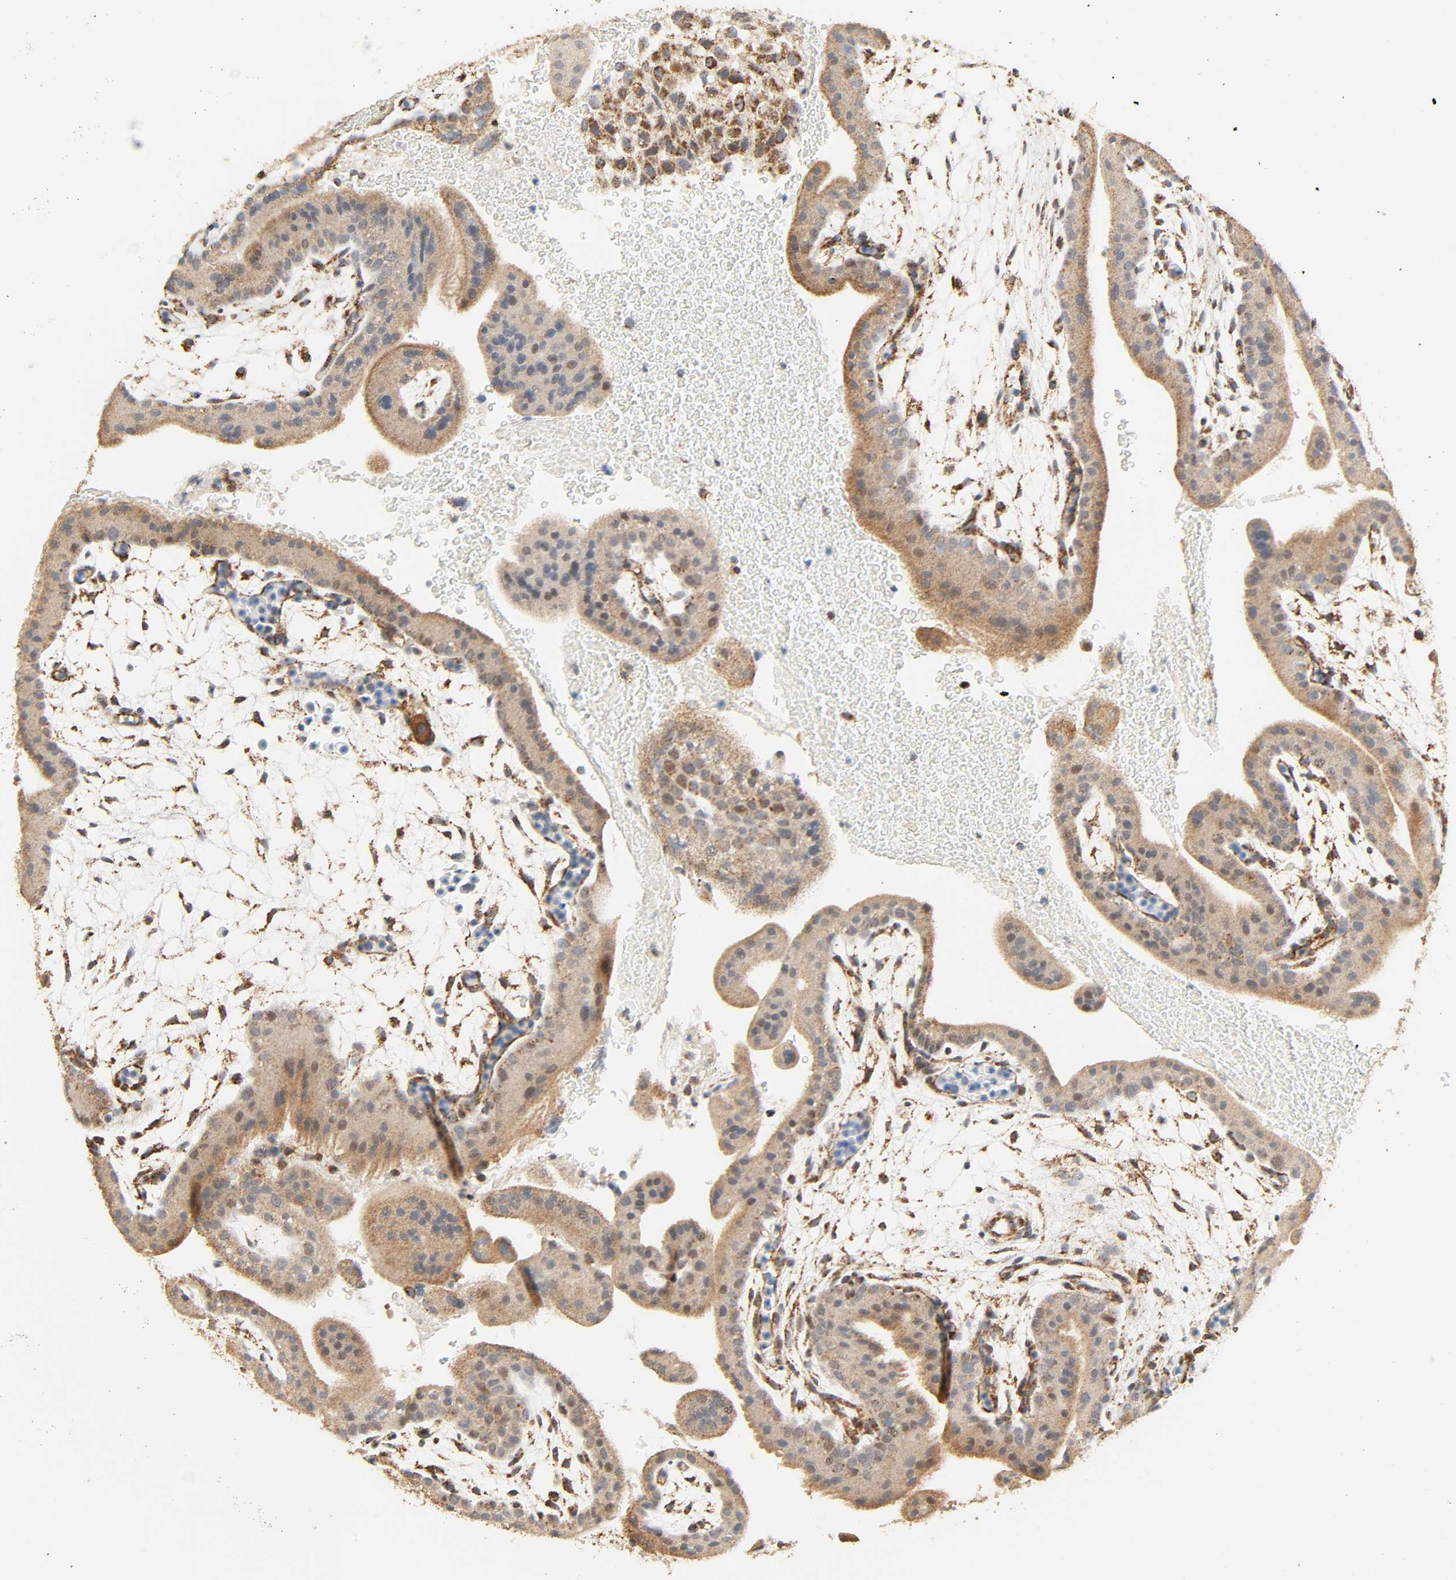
{"staining": {"intensity": "moderate", "quantity": ">75%", "location": "cytoplasmic/membranous"}, "tissue": "placenta", "cell_type": "Decidual cells", "image_type": "normal", "snomed": [{"axis": "morphology", "description": "Normal tissue, NOS"}, {"axis": "topography", "description": "Placenta"}], "caption": "Moderate cytoplasmic/membranous staining for a protein is appreciated in approximately >75% of decidual cells of benign placenta using IHC.", "gene": "ZMAT5", "patient": {"sex": "female", "age": 19}}